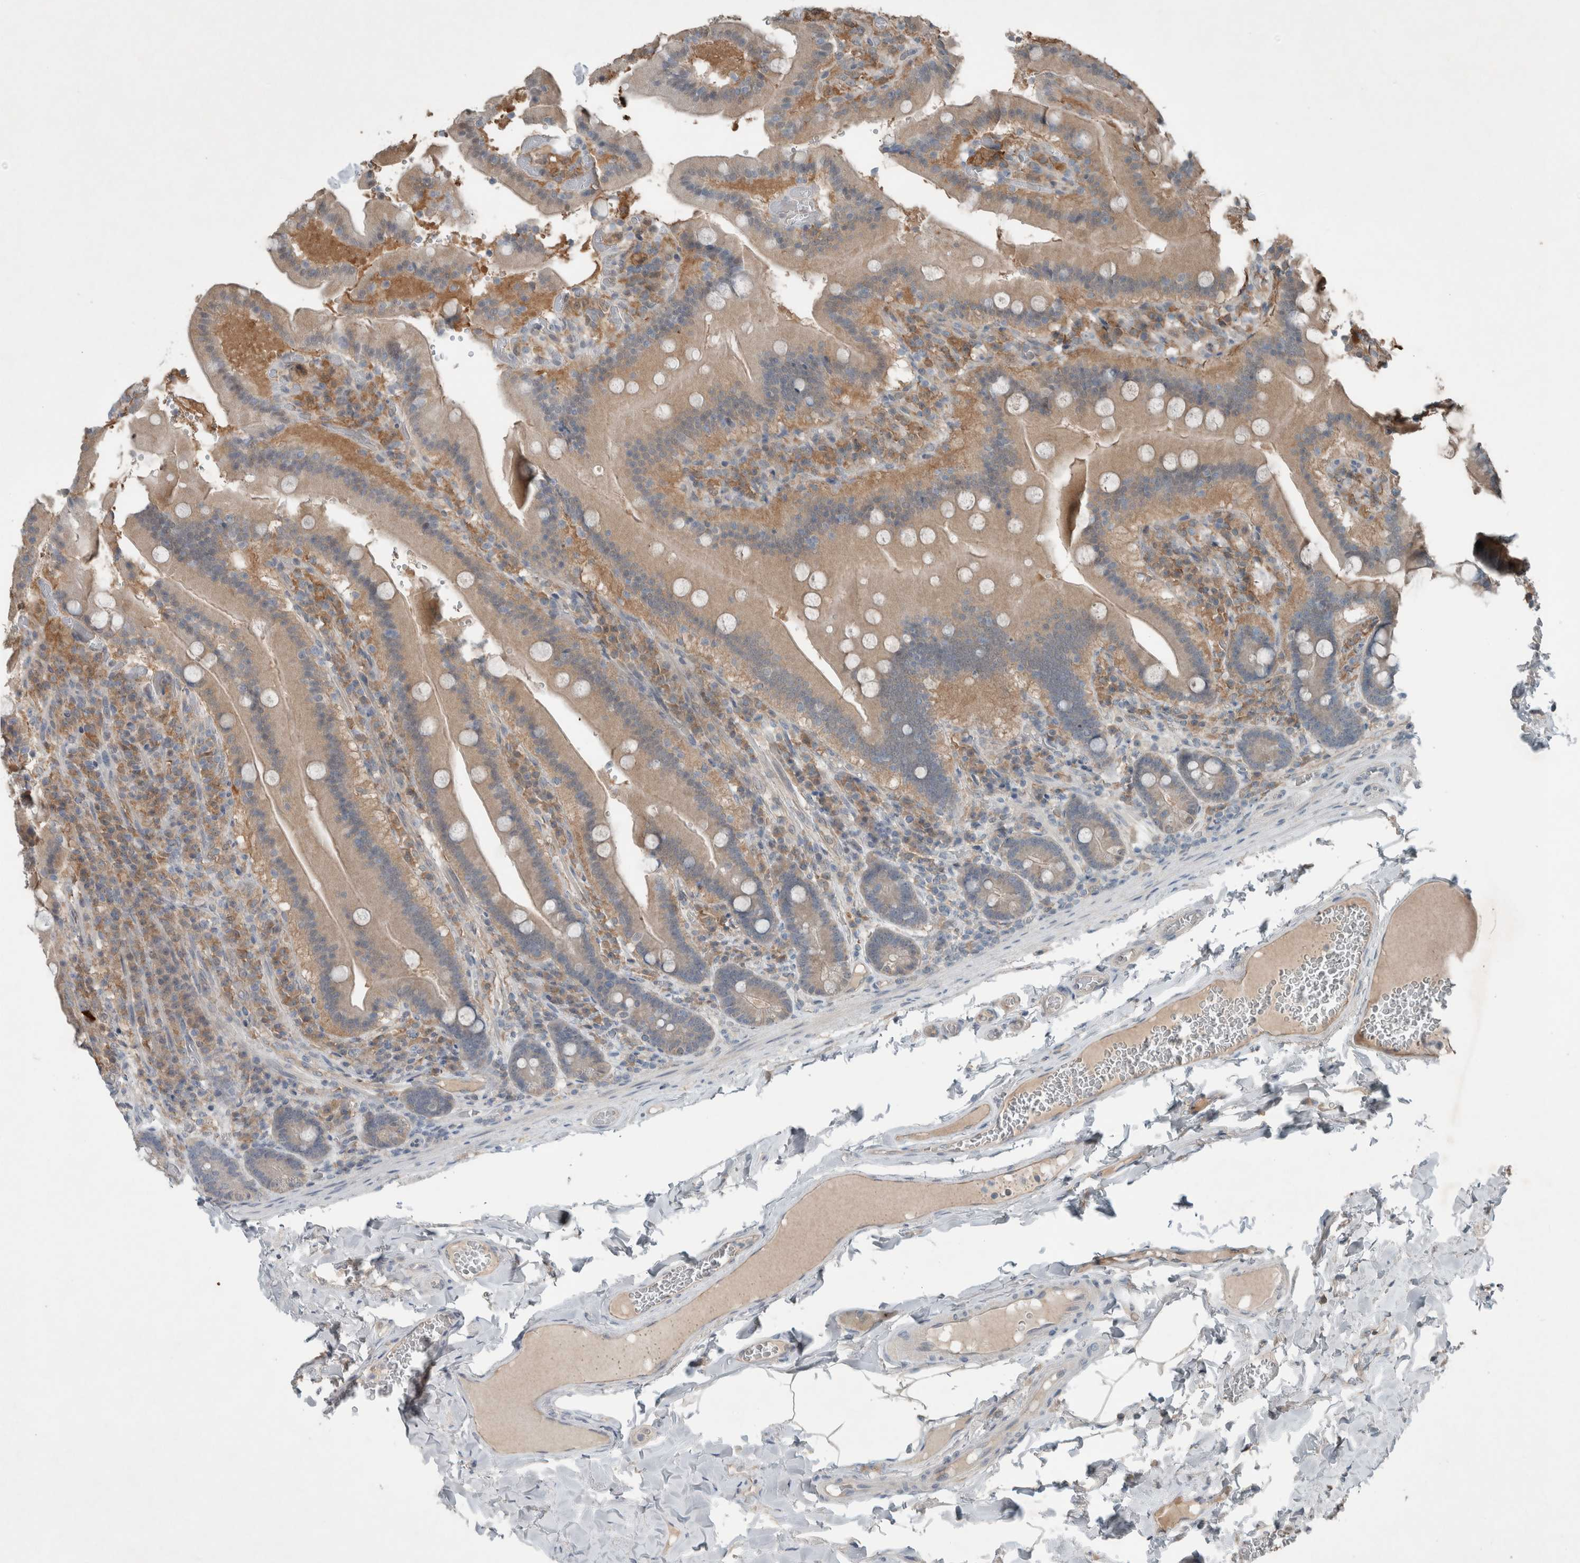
{"staining": {"intensity": "weak", "quantity": ">75%", "location": "cytoplasmic/membranous"}, "tissue": "duodenum", "cell_type": "Glandular cells", "image_type": "normal", "snomed": [{"axis": "morphology", "description": "Normal tissue, NOS"}, {"axis": "topography", "description": "Duodenum"}], "caption": "Brown immunohistochemical staining in normal duodenum exhibits weak cytoplasmic/membranous staining in approximately >75% of glandular cells. The staining was performed using DAB, with brown indicating positive protein expression. Nuclei are stained blue with hematoxylin.", "gene": "ENSG00000285245", "patient": {"sex": "female", "age": 62}}